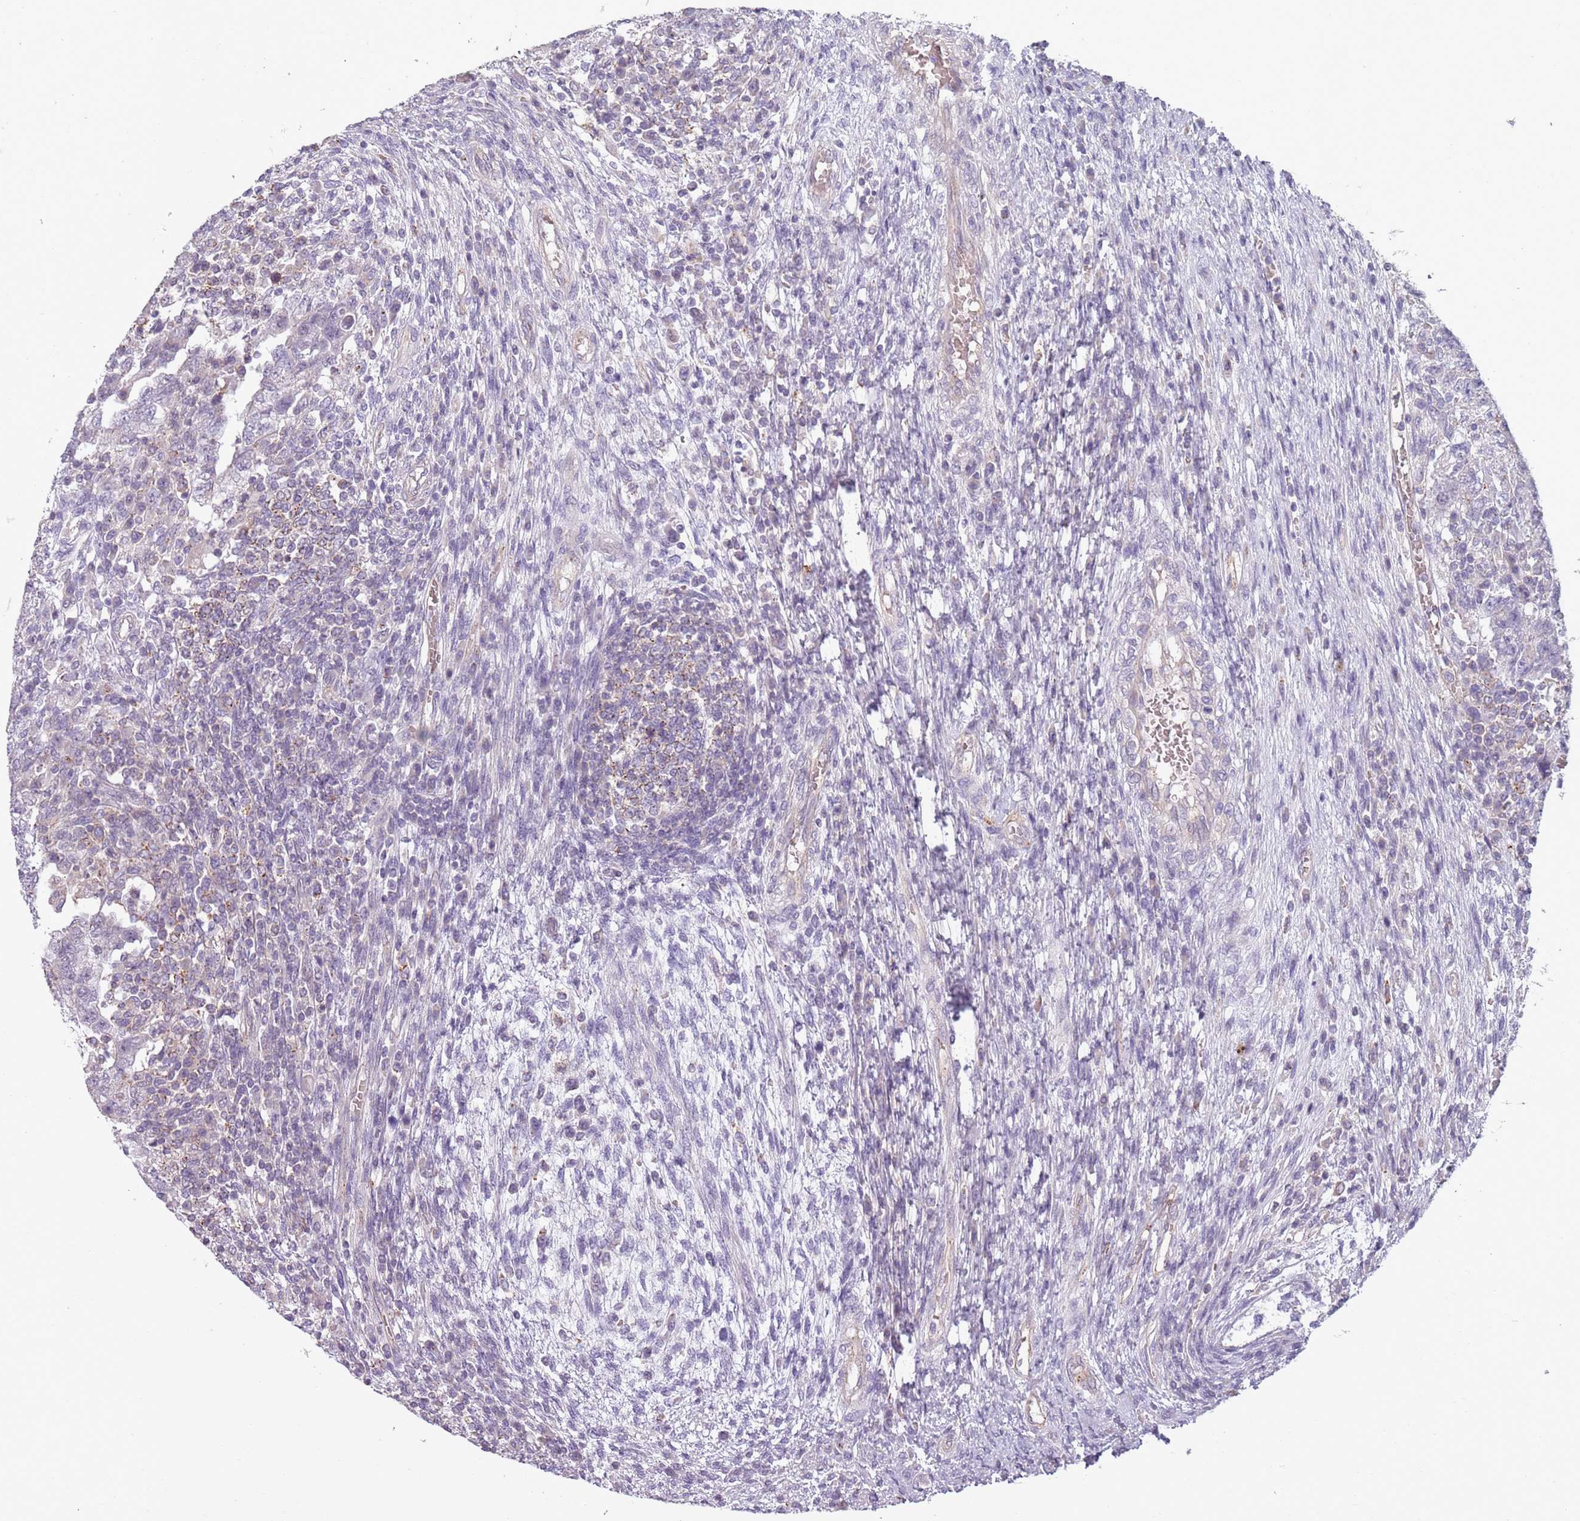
{"staining": {"intensity": "negative", "quantity": "none", "location": "none"}, "tissue": "testis cancer", "cell_type": "Tumor cells", "image_type": "cancer", "snomed": [{"axis": "morphology", "description": "Carcinoma, Embryonal, NOS"}, {"axis": "topography", "description": "Testis"}], "caption": "DAB (3,3'-diaminobenzidine) immunohistochemical staining of testis embryonal carcinoma displays no significant staining in tumor cells.", "gene": "TLCD2", "patient": {"sex": "male", "age": 26}}